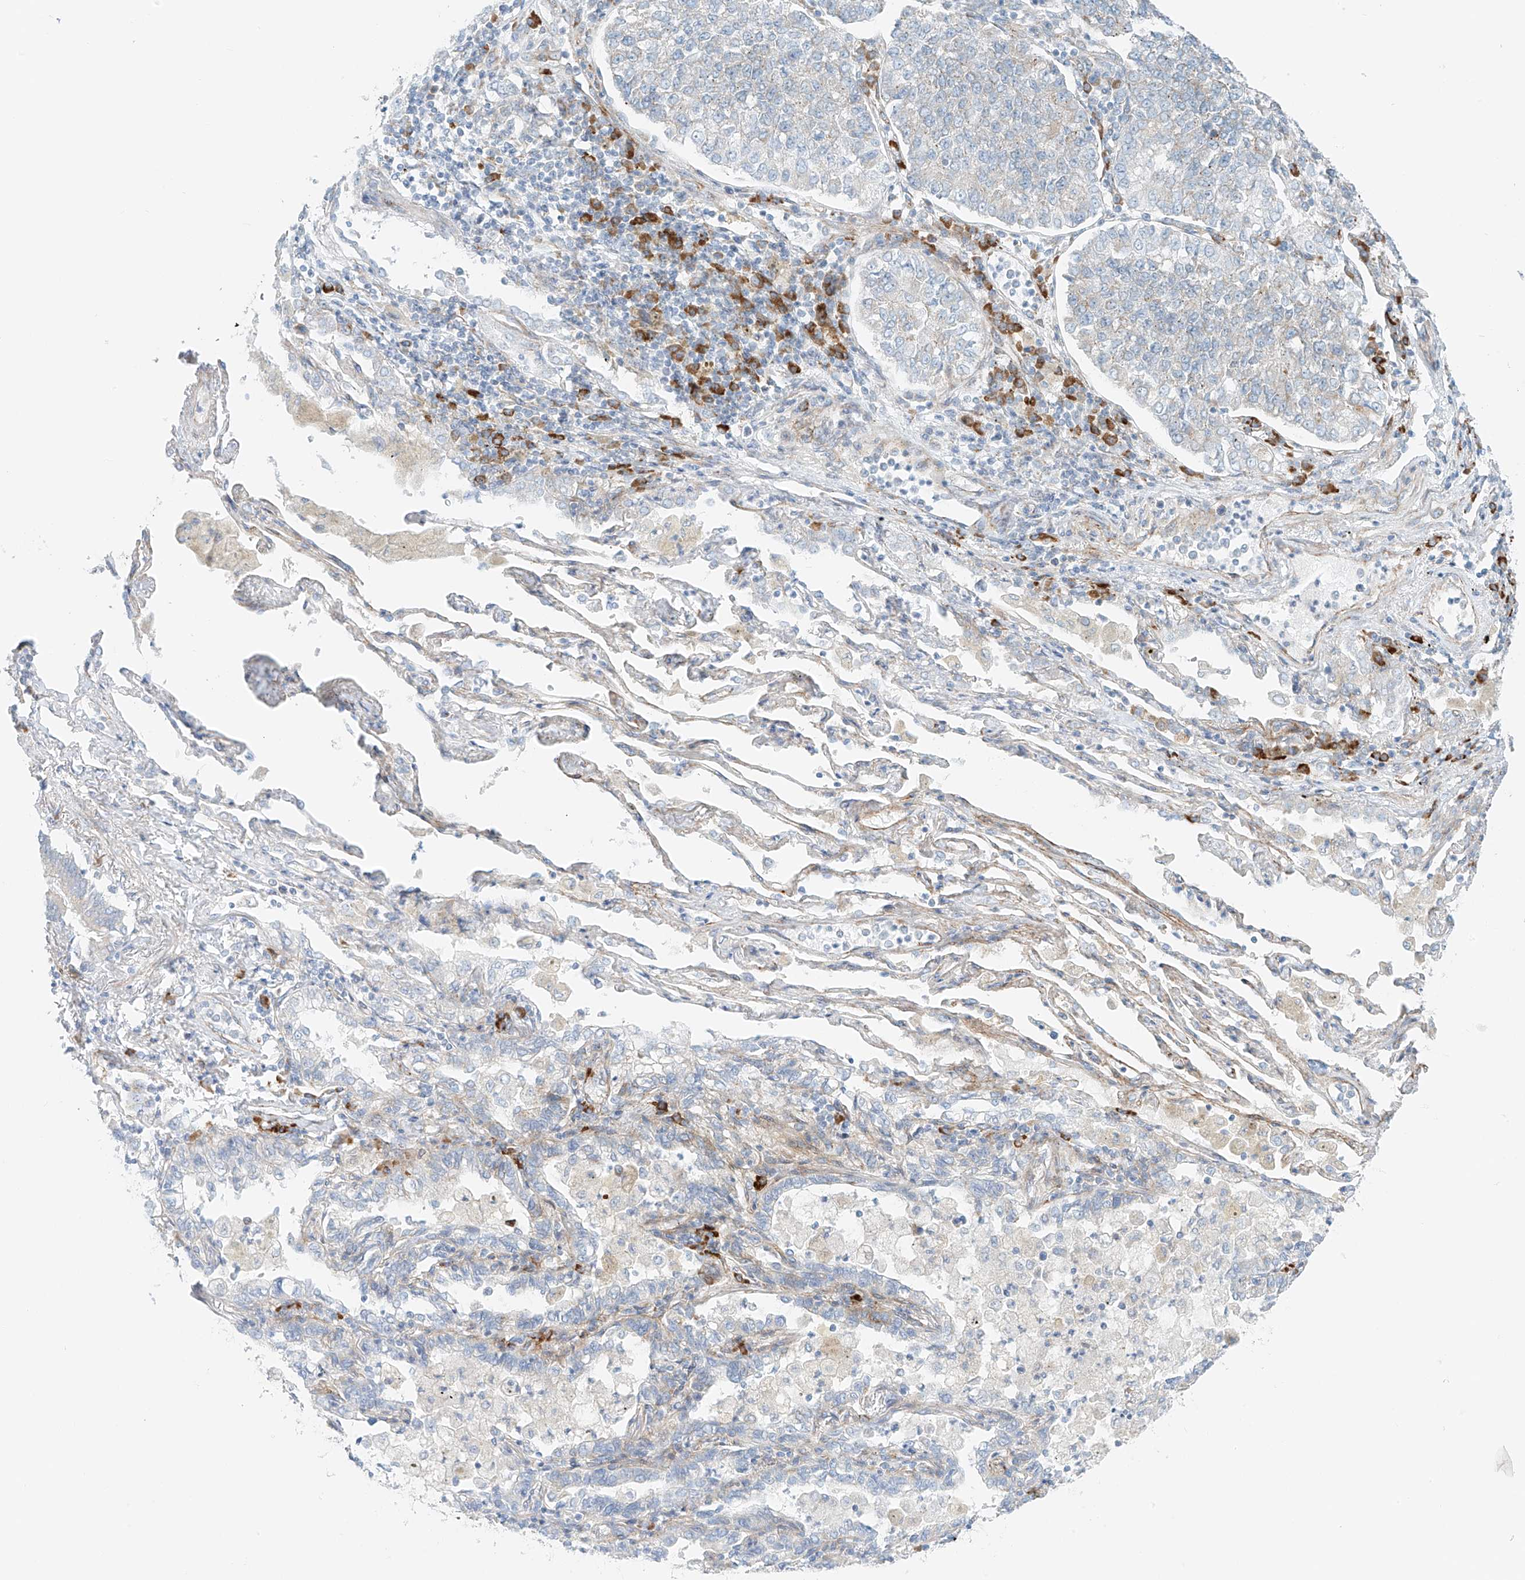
{"staining": {"intensity": "negative", "quantity": "none", "location": "none"}, "tissue": "lung cancer", "cell_type": "Tumor cells", "image_type": "cancer", "snomed": [{"axis": "morphology", "description": "Adenocarcinoma, NOS"}, {"axis": "topography", "description": "Lung"}], "caption": "A photomicrograph of lung cancer stained for a protein displays no brown staining in tumor cells. (DAB immunohistochemistry, high magnification).", "gene": "EIPR1", "patient": {"sex": "male", "age": 49}}